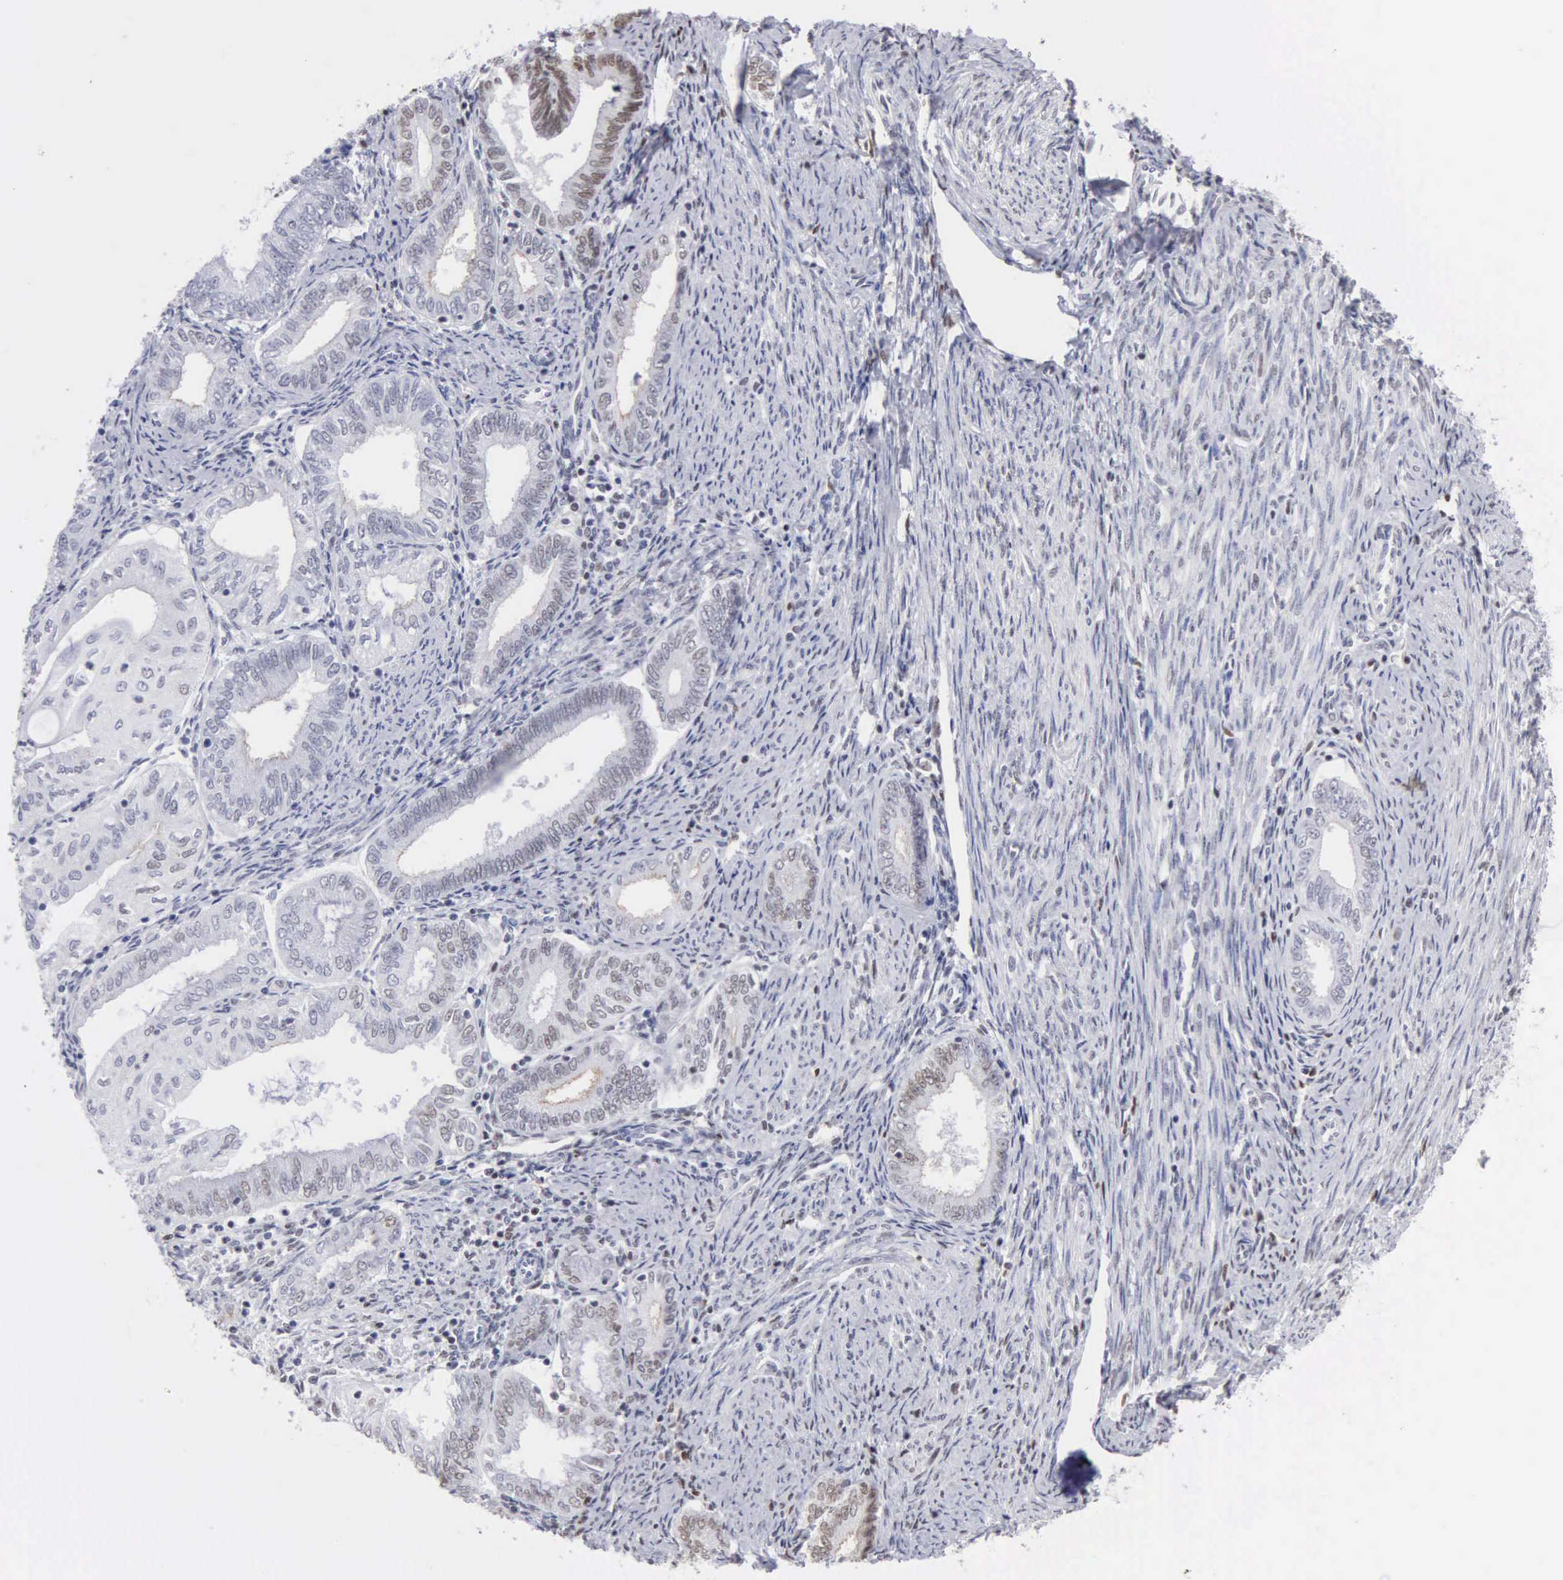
{"staining": {"intensity": "weak", "quantity": "<25%", "location": "nuclear"}, "tissue": "endometrial cancer", "cell_type": "Tumor cells", "image_type": "cancer", "snomed": [{"axis": "morphology", "description": "Adenocarcinoma, NOS"}, {"axis": "topography", "description": "Endometrium"}], "caption": "Protein analysis of endometrial adenocarcinoma exhibits no significant positivity in tumor cells.", "gene": "CCNG1", "patient": {"sex": "female", "age": 55}}